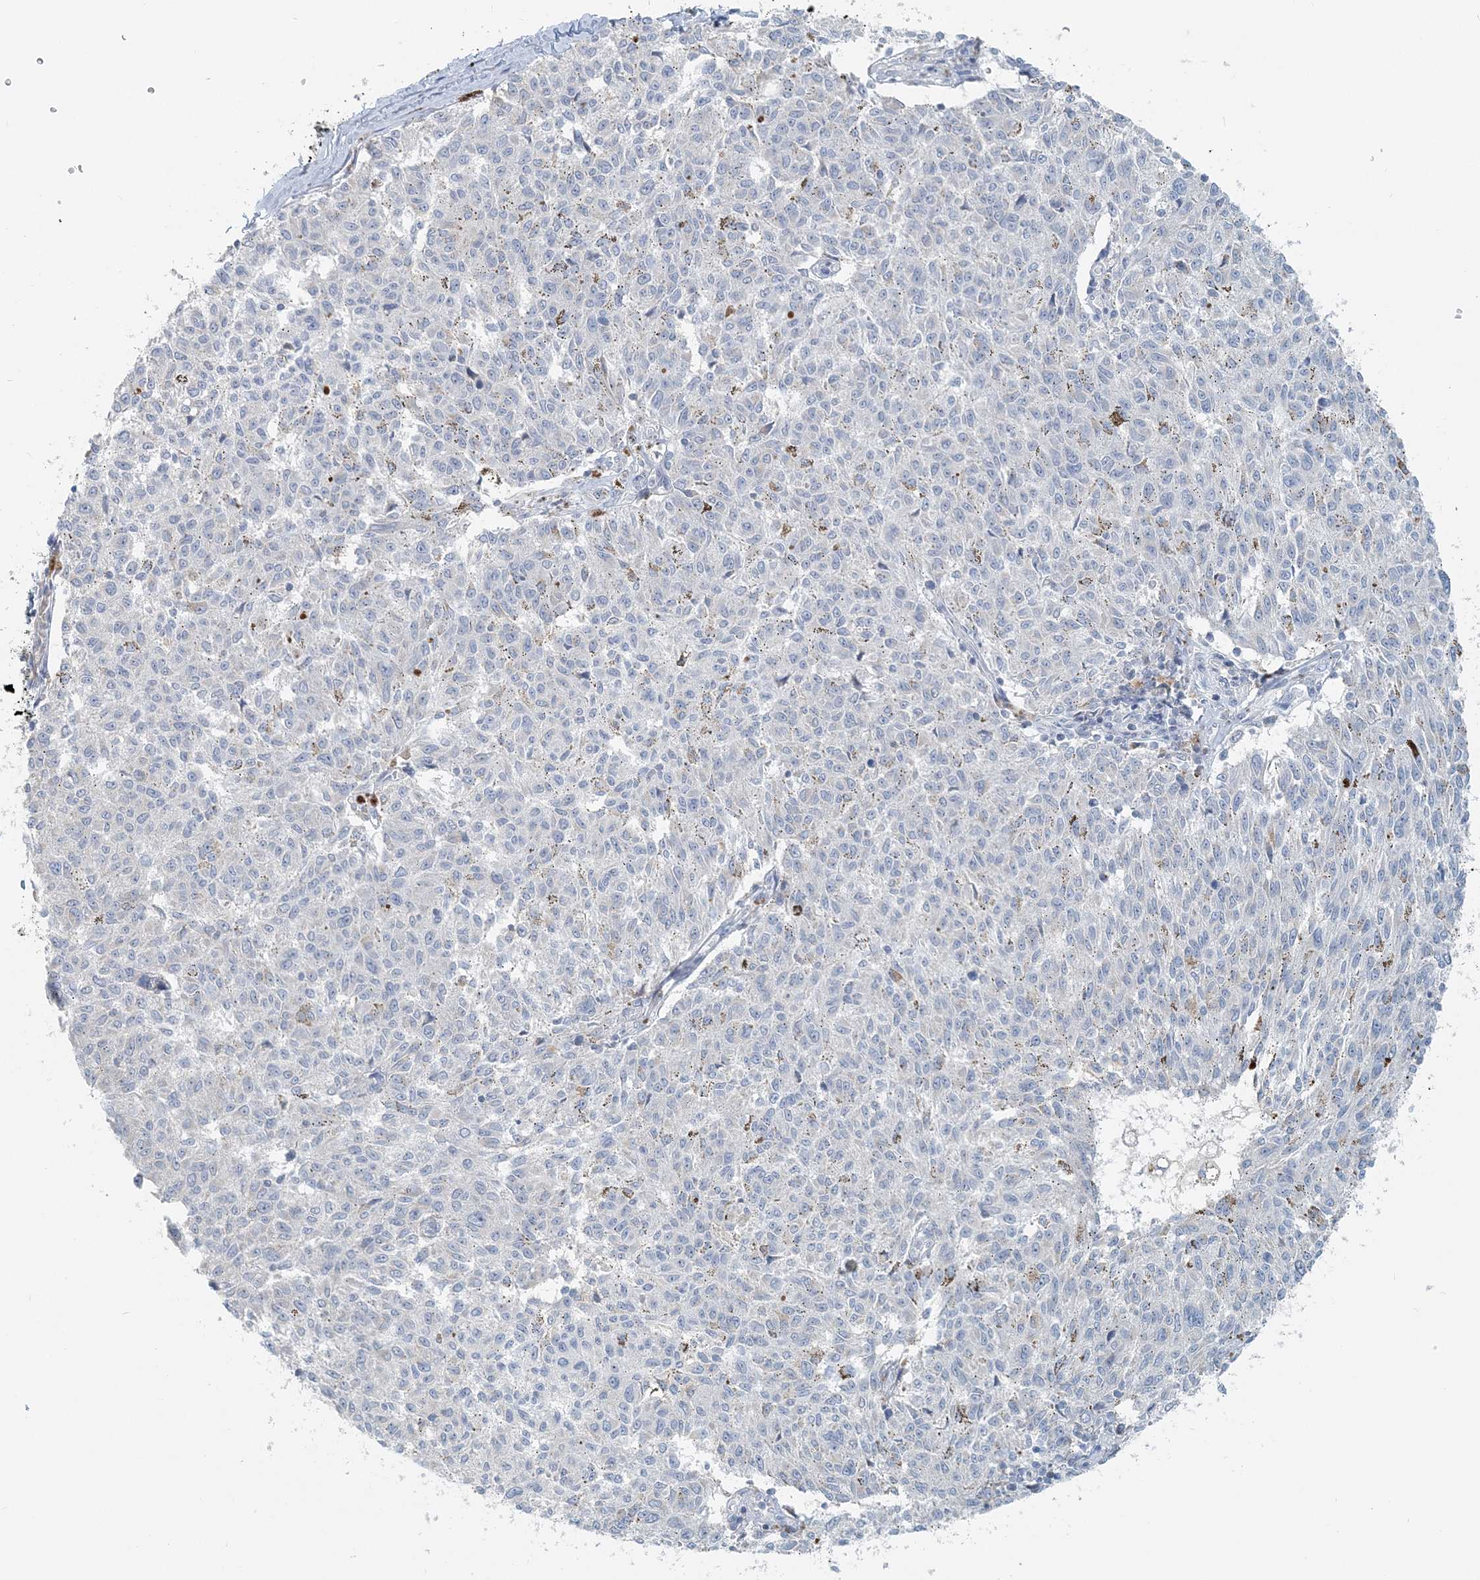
{"staining": {"intensity": "negative", "quantity": "none", "location": "none"}, "tissue": "melanoma", "cell_type": "Tumor cells", "image_type": "cancer", "snomed": [{"axis": "morphology", "description": "Malignant melanoma, NOS"}, {"axis": "topography", "description": "Skin"}], "caption": "Human malignant melanoma stained for a protein using immunohistochemistry reveals no staining in tumor cells.", "gene": "NAA11", "patient": {"sex": "female", "age": 72}}